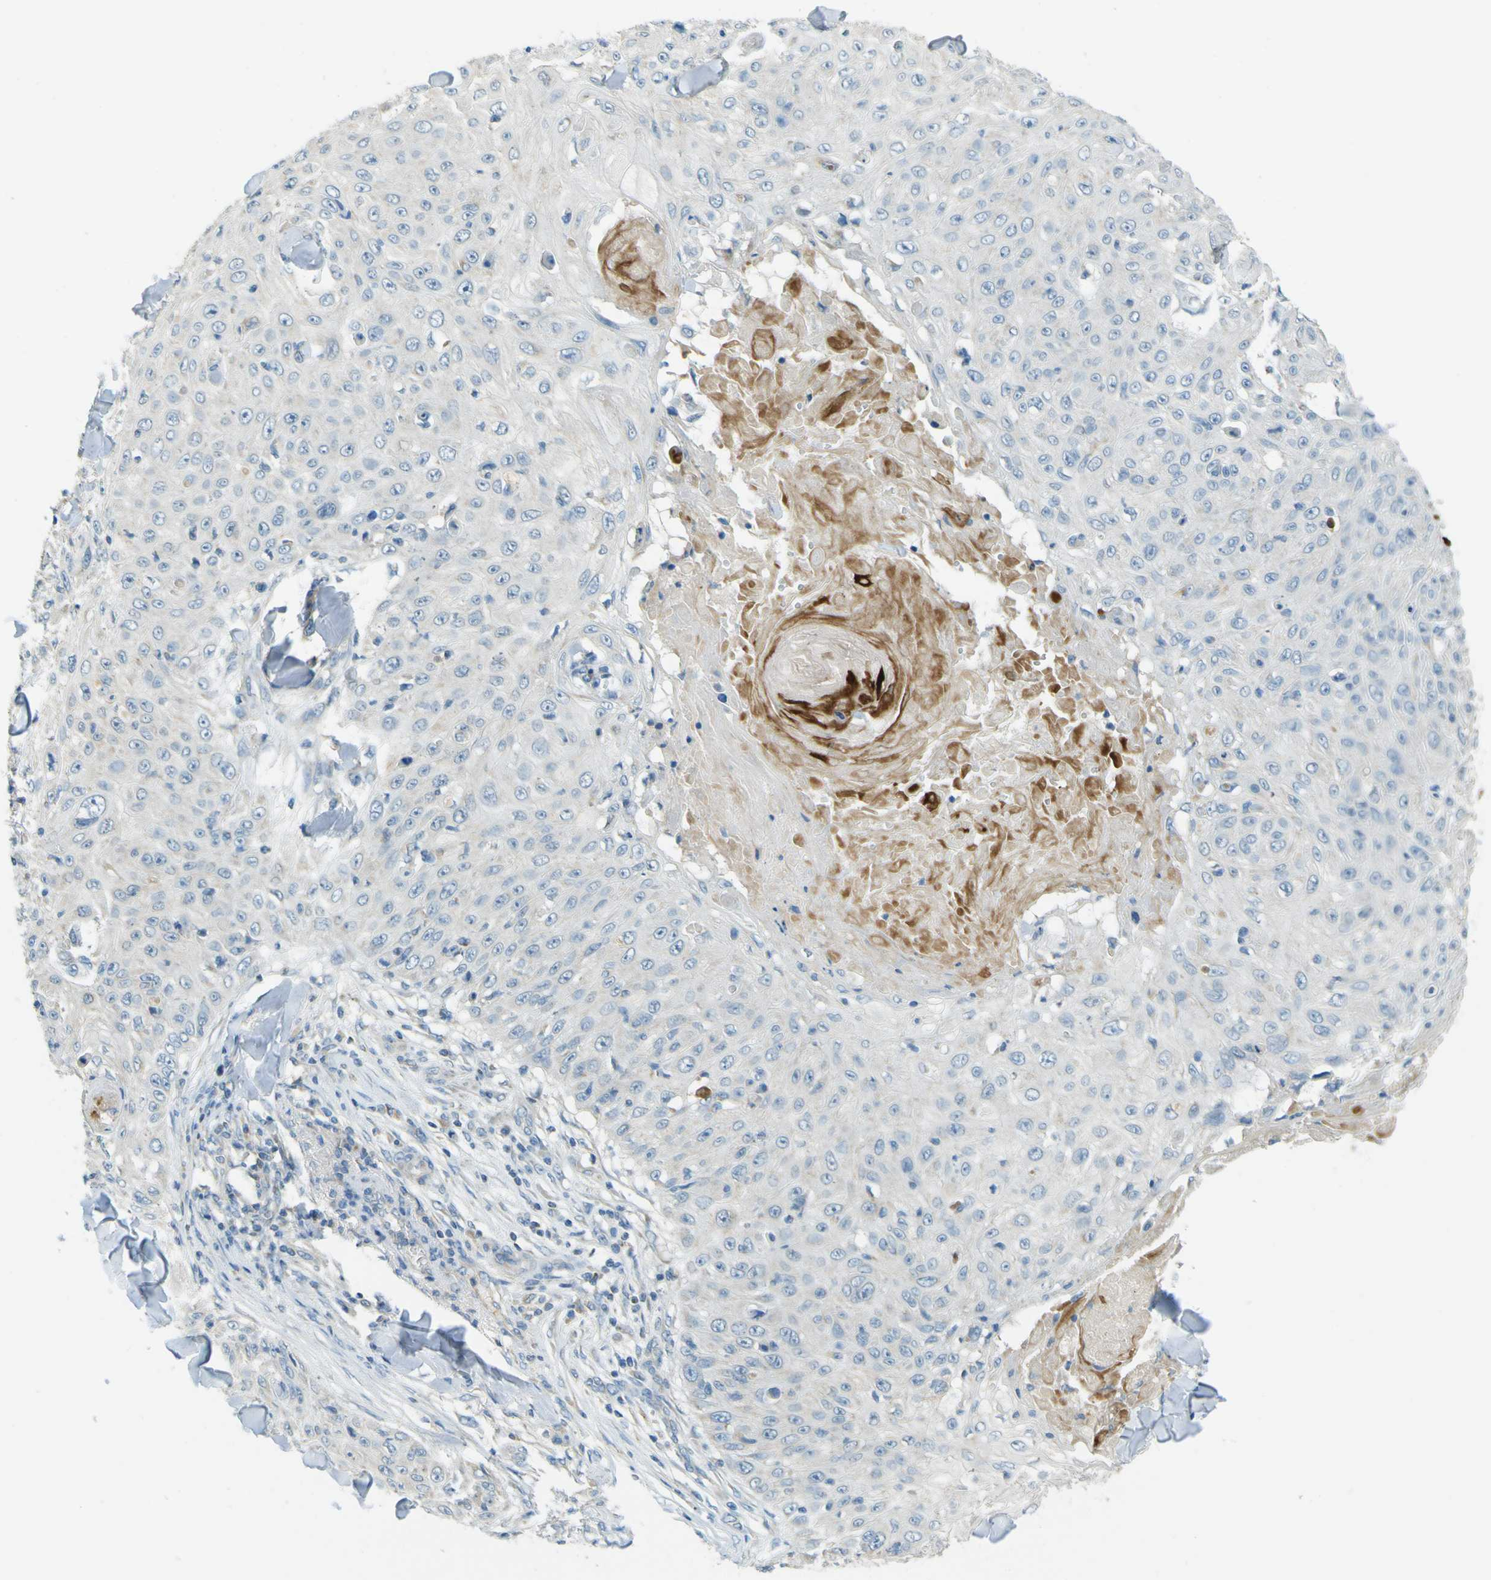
{"staining": {"intensity": "negative", "quantity": "none", "location": "none"}, "tissue": "skin cancer", "cell_type": "Tumor cells", "image_type": "cancer", "snomed": [{"axis": "morphology", "description": "Squamous cell carcinoma, NOS"}, {"axis": "topography", "description": "Skin"}], "caption": "The photomicrograph displays no staining of tumor cells in skin cancer.", "gene": "FKTN", "patient": {"sex": "male", "age": 86}}